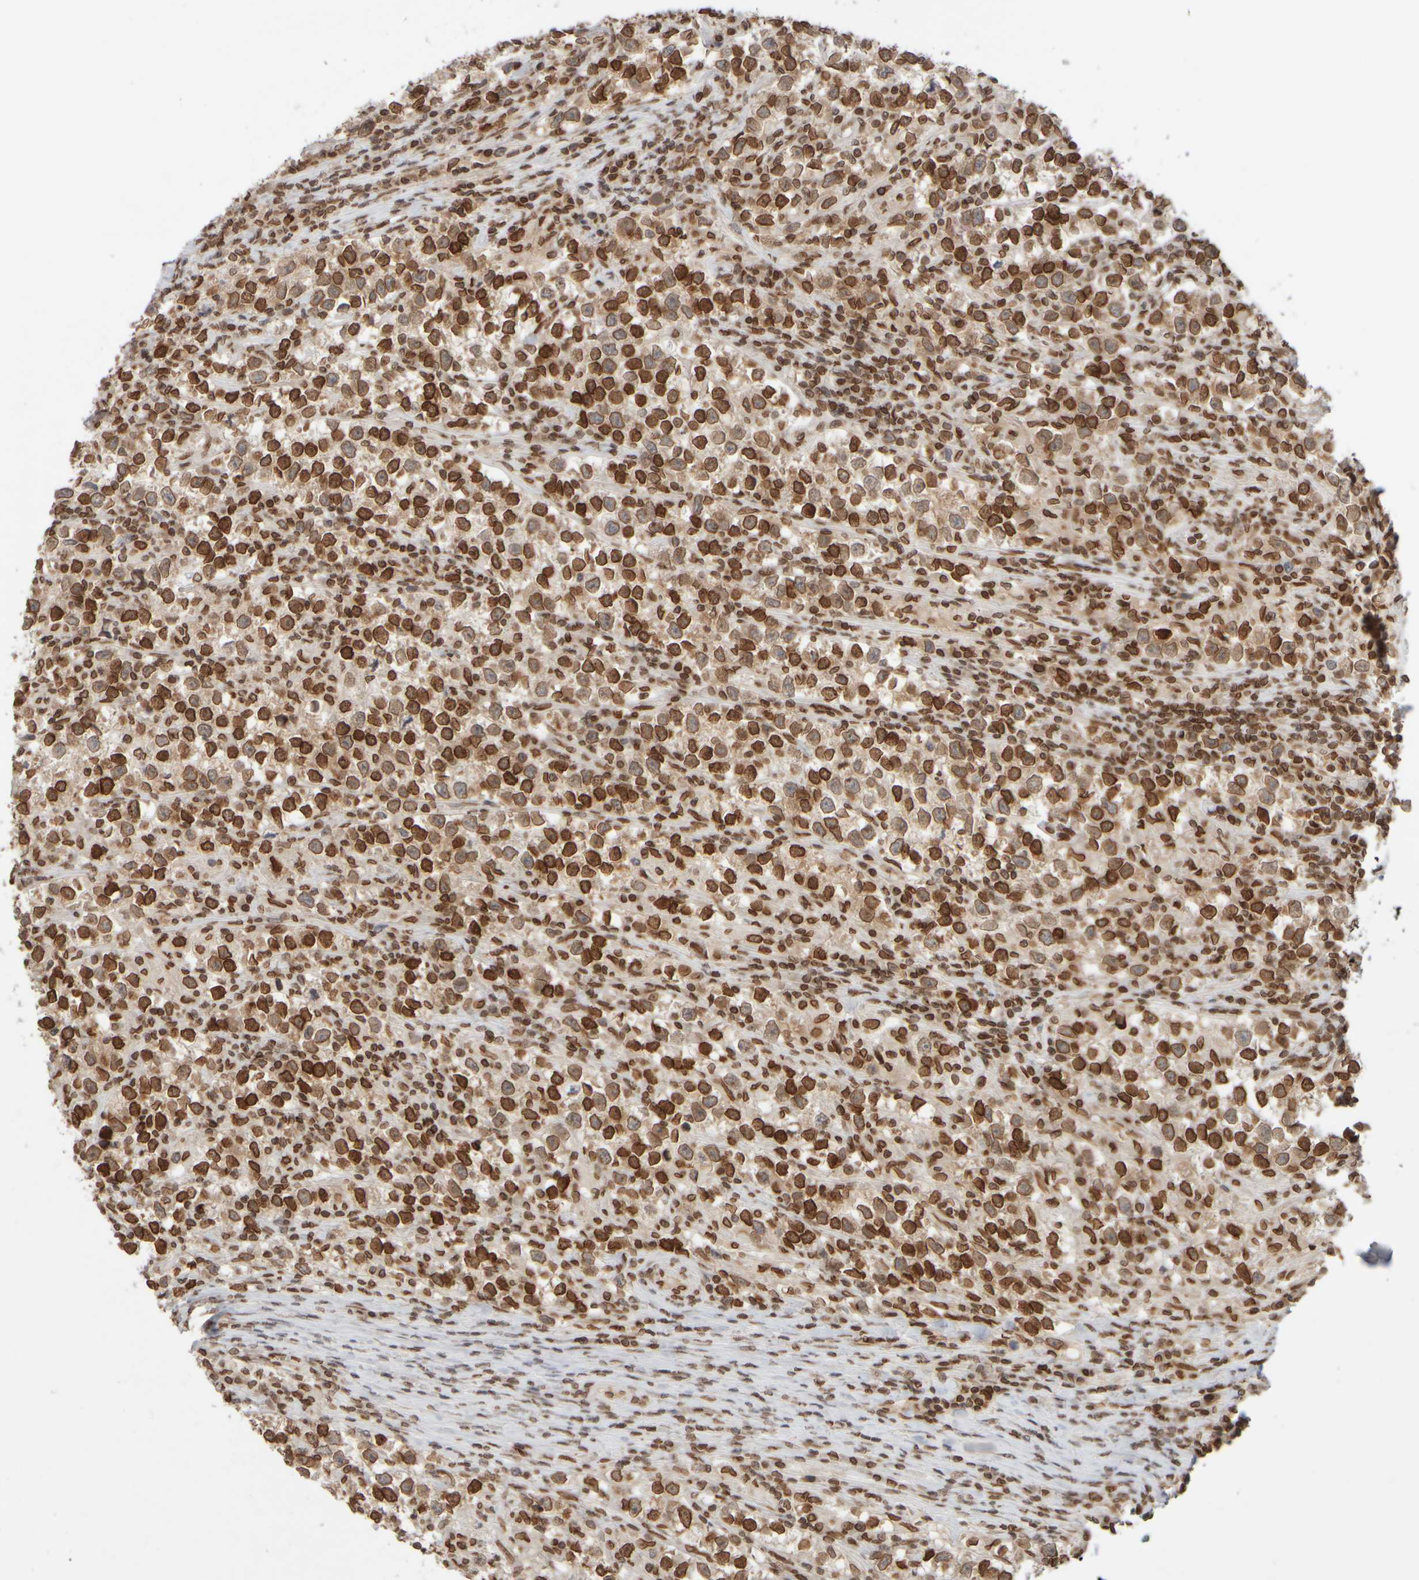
{"staining": {"intensity": "strong", "quantity": ">75%", "location": "cytoplasmic/membranous,nuclear"}, "tissue": "testis cancer", "cell_type": "Tumor cells", "image_type": "cancer", "snomed": [{"axis": "morphology", "description": "Normal tissue, NOS"}, {"axis": "morphology", "description": "Seminoma, NOS"}, {"axis": "topography", "description": "Testis"}], "caption": "The image shows a brown stain indicating the presence of a protein in the cytoplasmic/membranous and nuclear of tumor cells in seminoma (testis).", "gene": "ZC3HC1", "patient": {"sex": "male", "age": 43}}